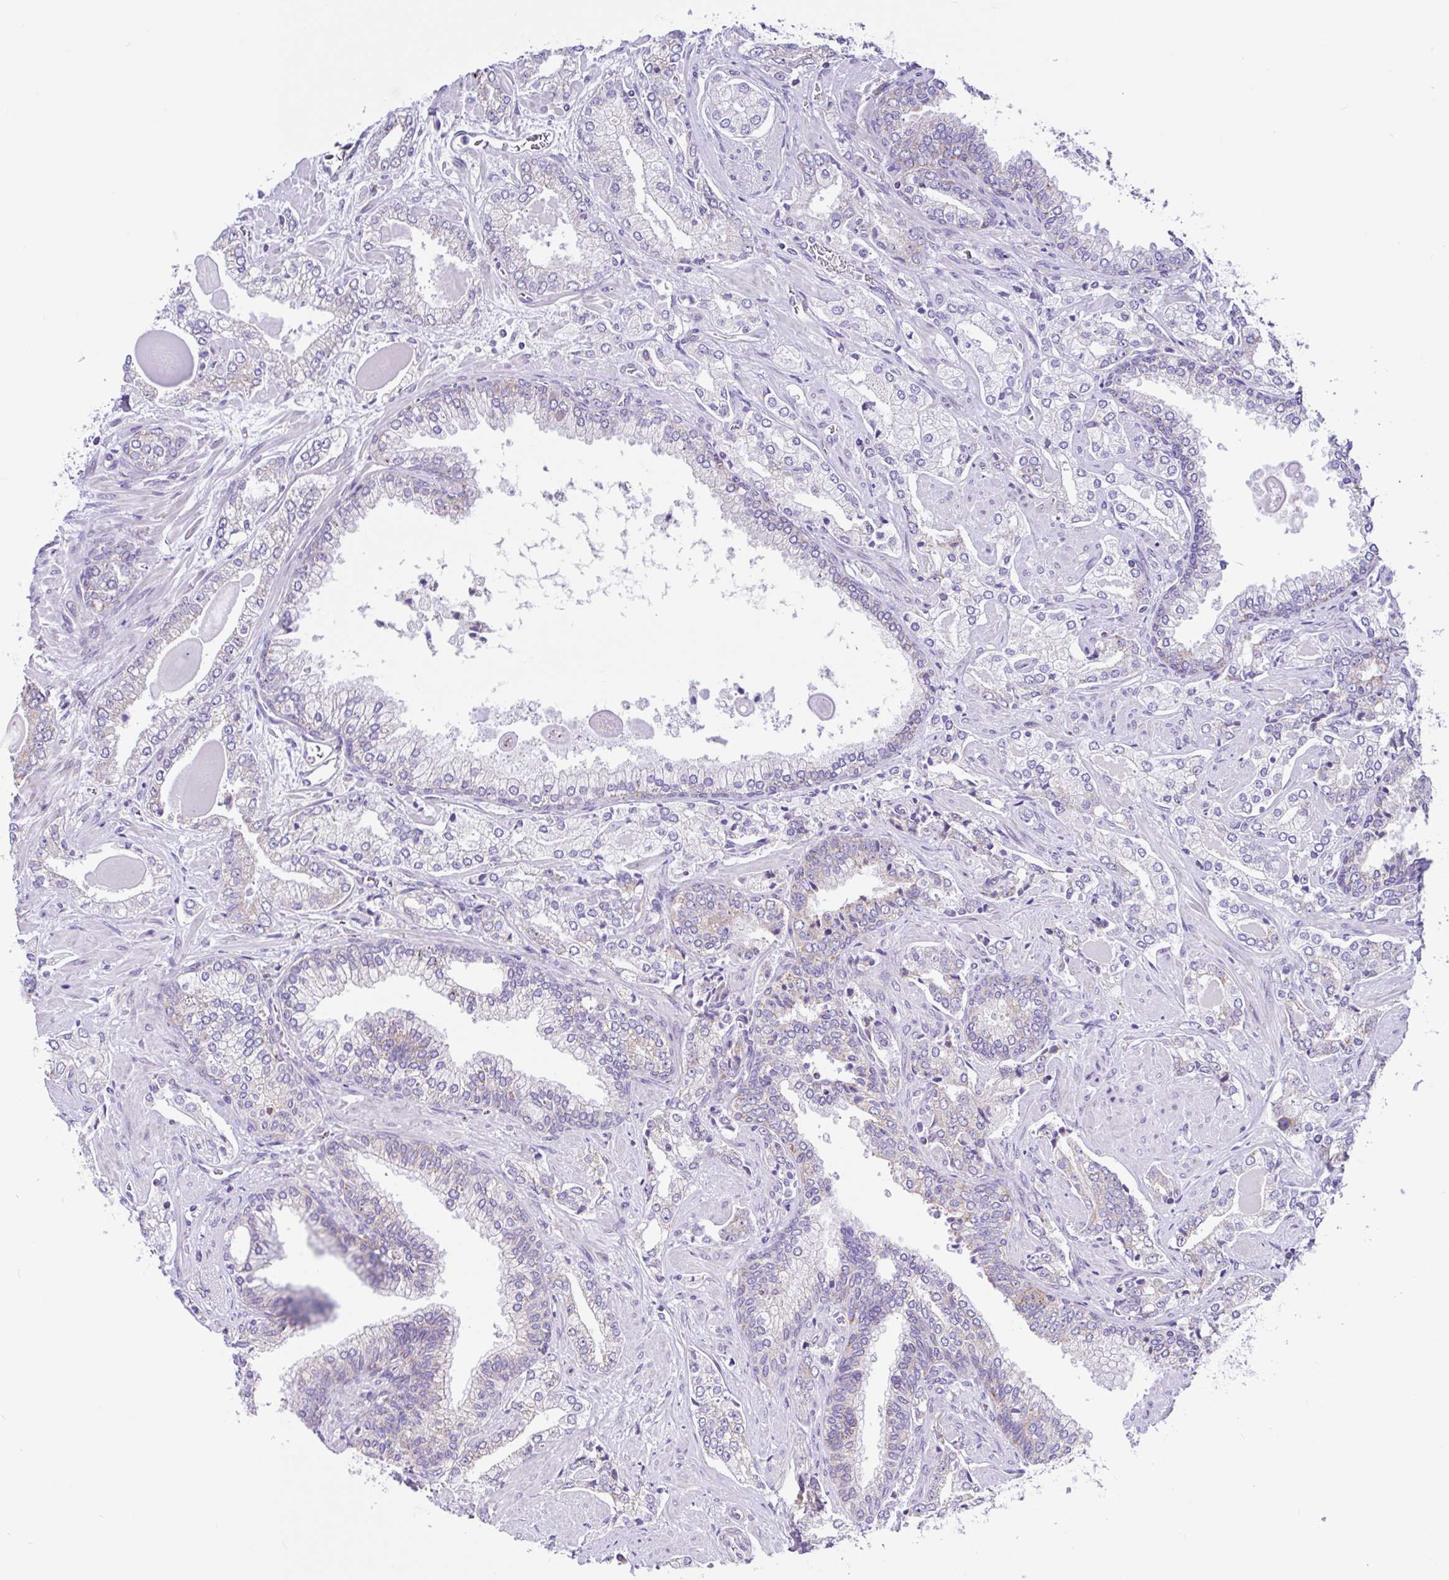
{"staining": {"intensity": "weak", "quantity": "<25%", "location": "cytoplasmic/membranous"}, "tissue": "prostate cancer", "cell_type": "Tumor cells", "image_type": "cancer", "snomed": [{"axis": "morphology", "description": "Adenocarcinoma, High grade"}, {"axis": "topography", "description": "Prostate"}], "caption": "Immunohistochemistry (IHC) of prostate cancer (high-grade adenocarcinoma) shows no expression in tumor cells.", "gene": "NDUFS2", "patient": {"sex": "male", "age": 60}}